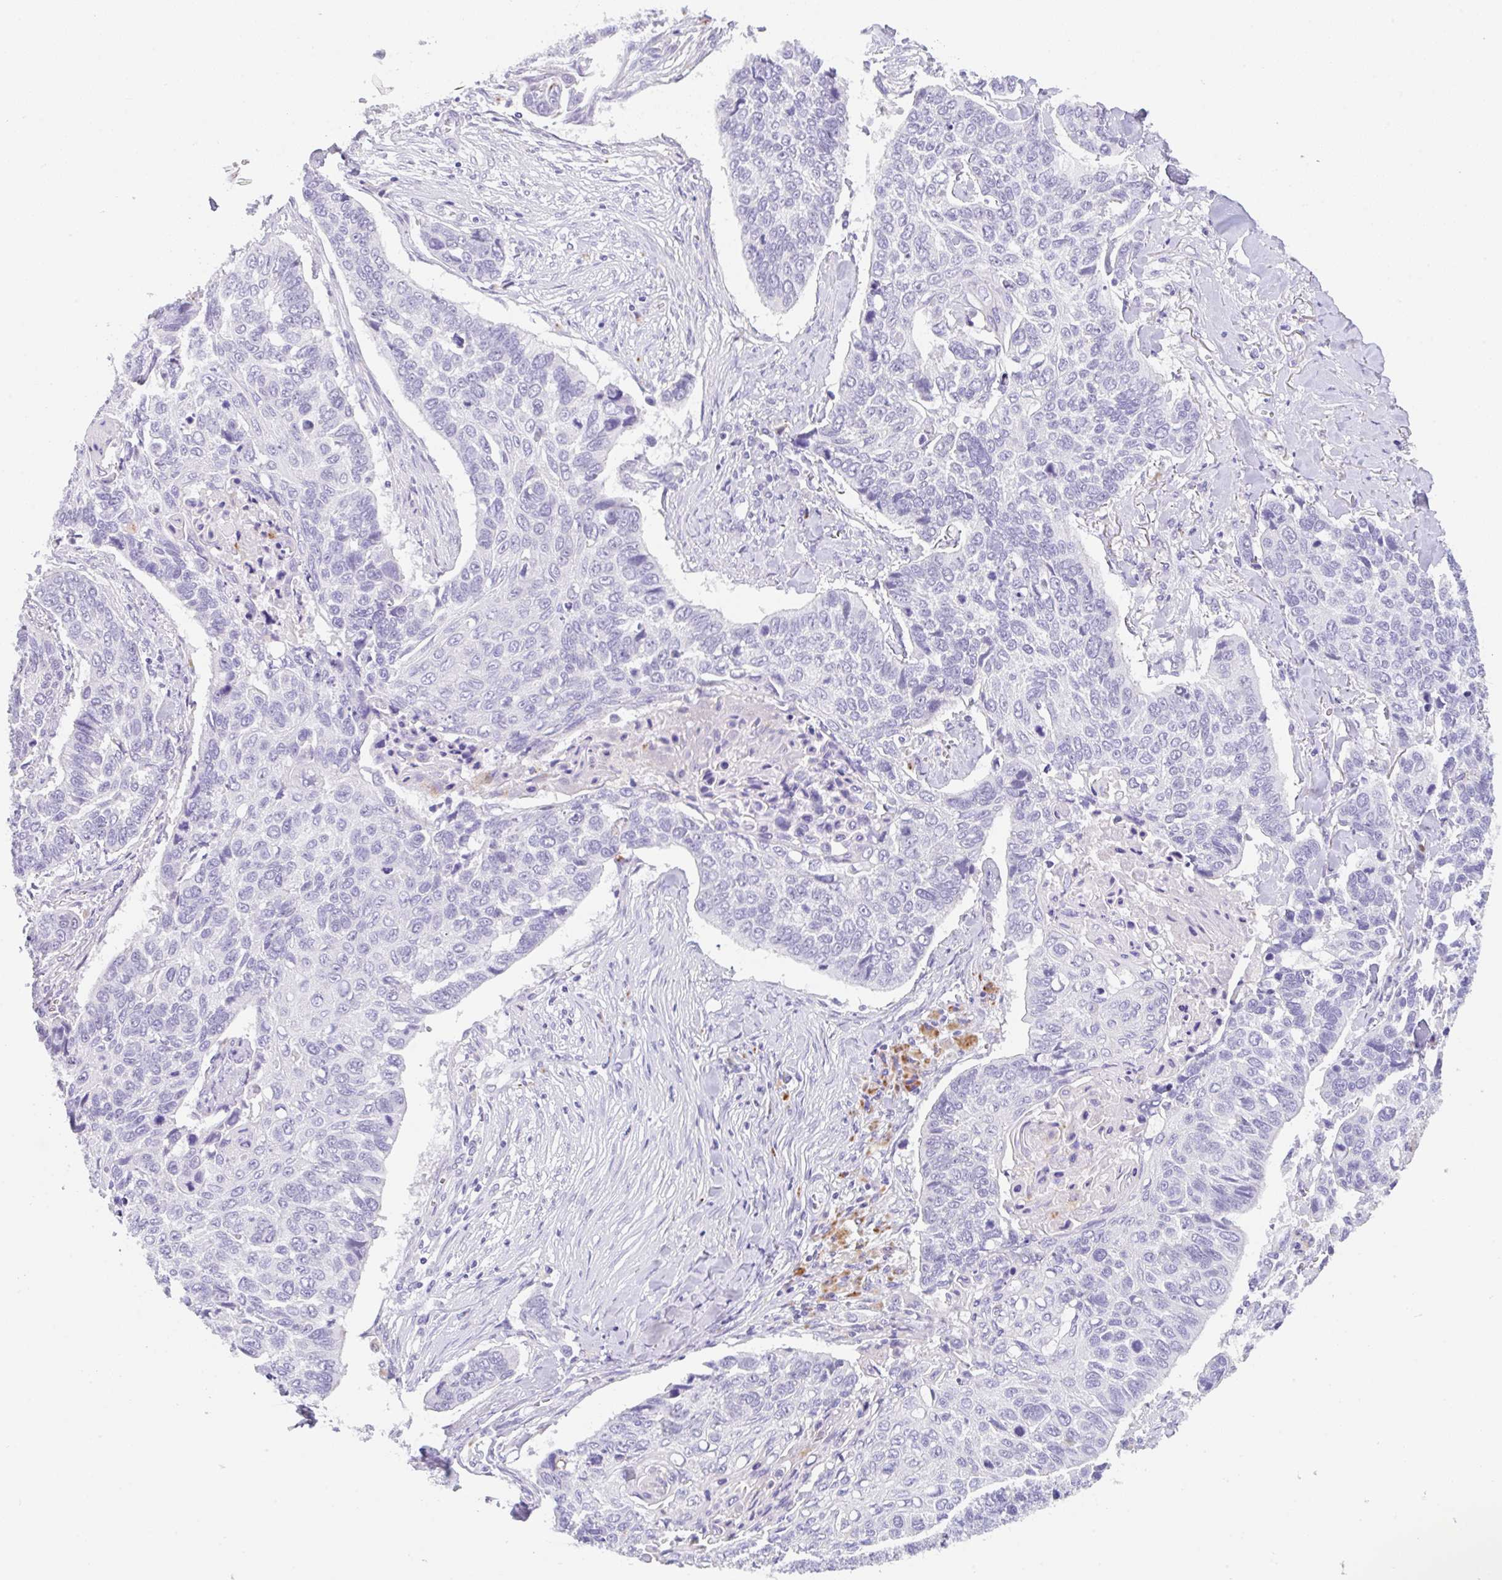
{"staining": {"intensity": "negative", "quantity": "none", "location": "none"}, "tissue": "lung cancer", "cell_type": "Tumor cells", "image_type": "cancer", "snomed": [{"axis": "morphology", "description": "Squamous cell carcinoma, NOS"}, {"axis": "topography", "description": "Lung"}], "caption": "IHC image of human lung cancer (squamous cell carcinoma) stained for a protein (brown), which displays no expression in tumor cells.", "gene": "TRAF4", "patient": {"sex": "male", "age": 62}}